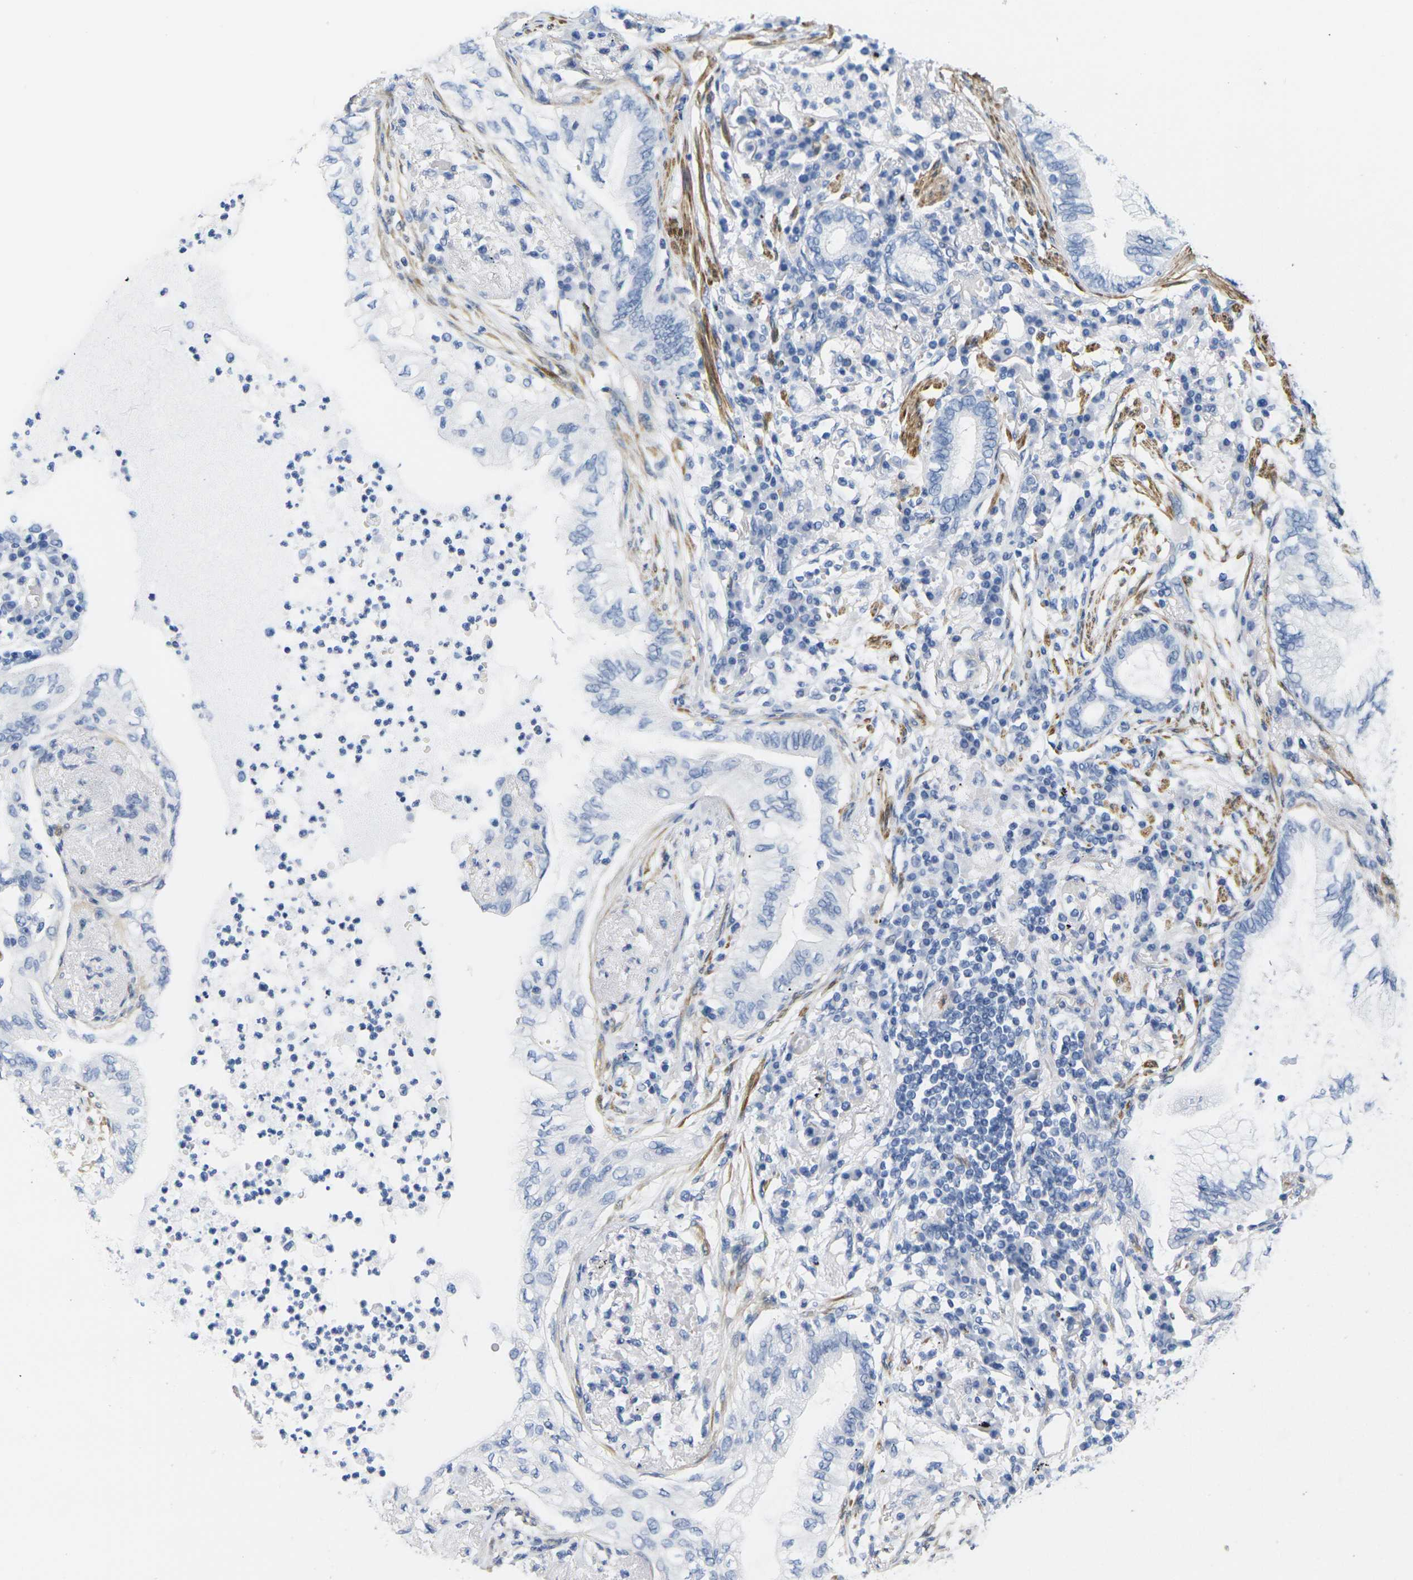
{"staining": {"intensity": "negative", "quantity": "none", "location": "none"}, "tissue": "lung cancer", "cell_type": "Tumor cells", "image_type": "cancer", "snomed": [{"axis": "morphology", "description": "Normal tissue, NOS"}, {"axis": "morphology", "description": "Adenocarcinoma, NOS"}, {"axis": "topography", "description": "Bronchus"}, {"axis": "topography", "description": "Lung"}], "caption": "Image shows no protein positivity in tumor cells of lung cancer (adenocarcinoma) tissue.", "gene": "CNN1", "patient": {"sex": "female", "age": 70}}